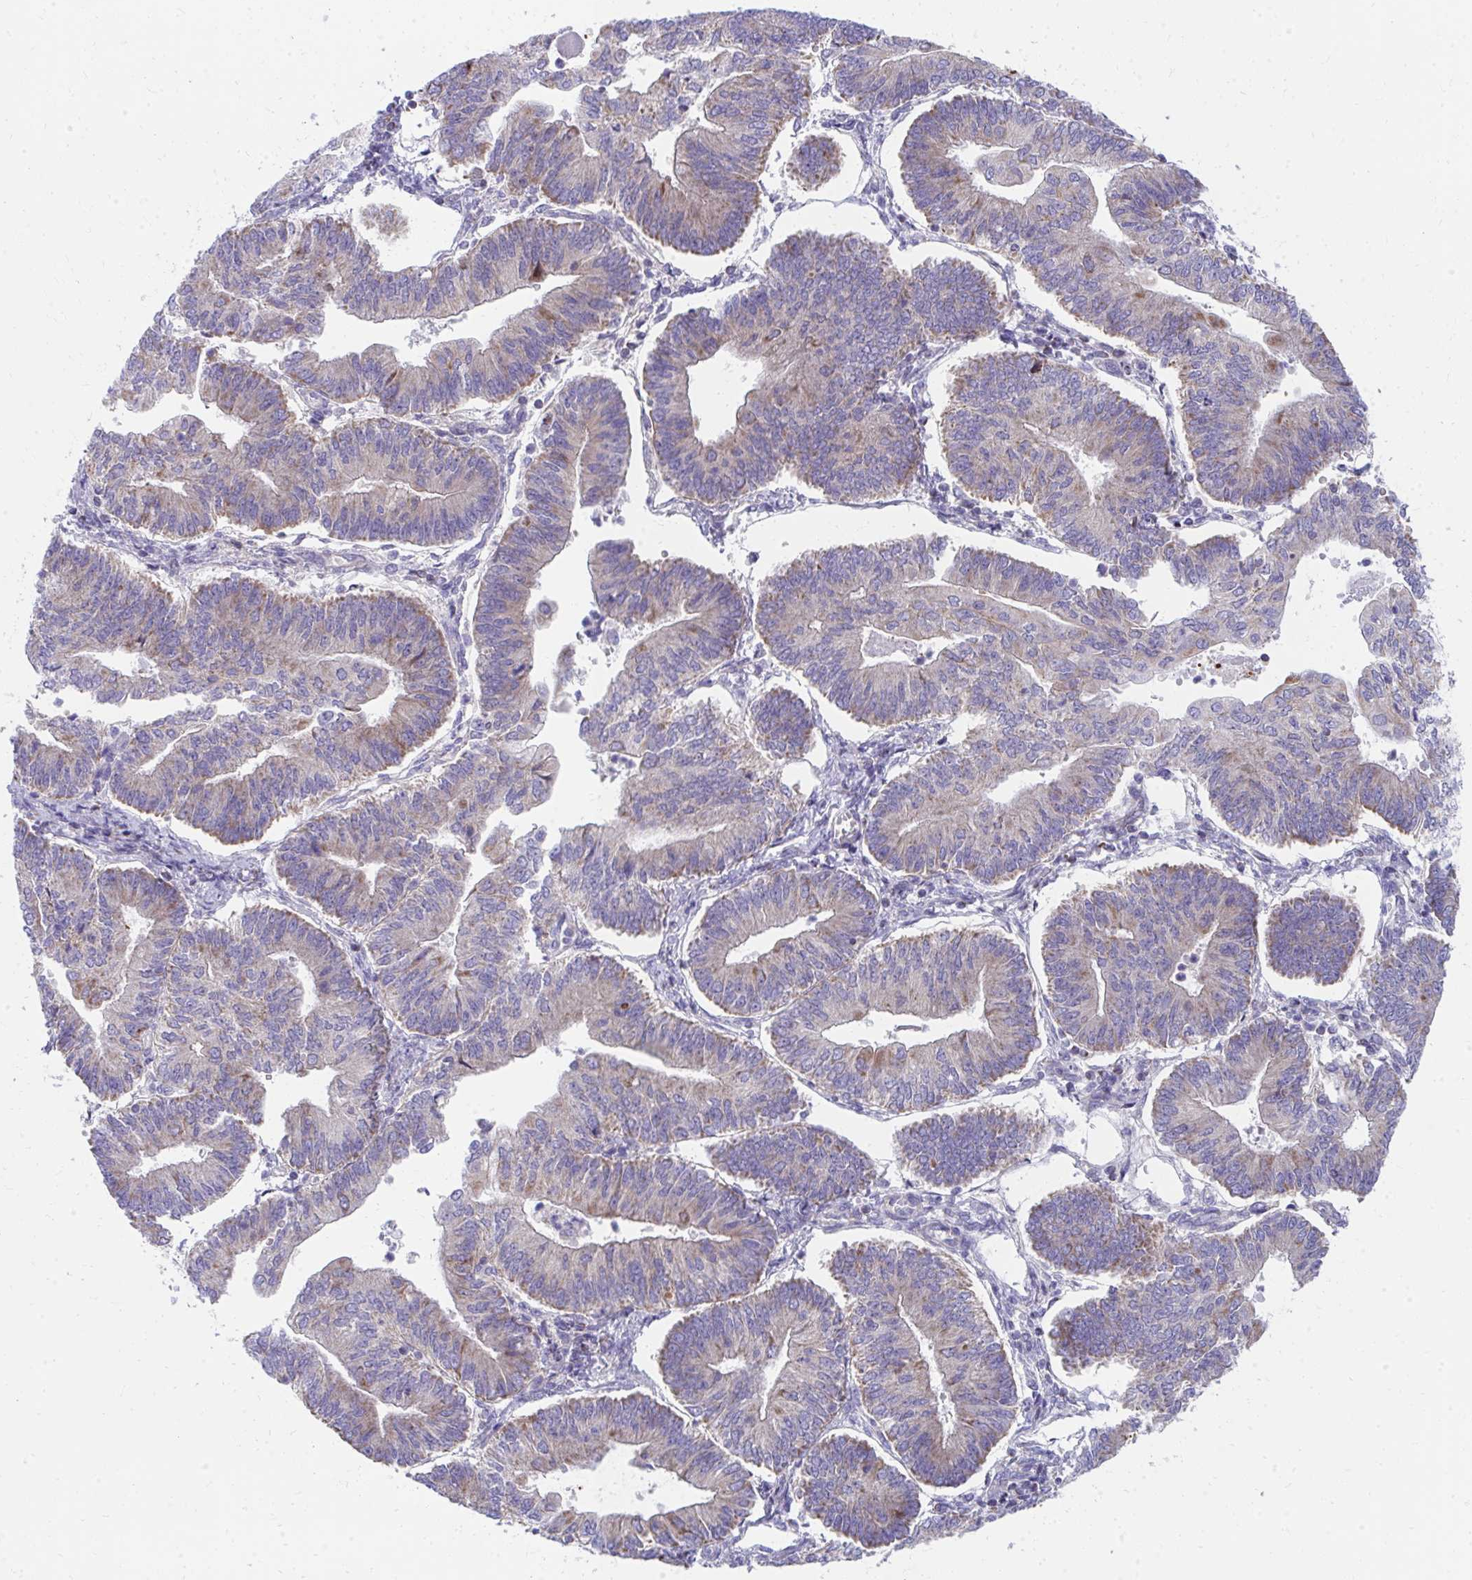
{"staining": {"intensity": "weak", "quantity": "<25%", "location": "cytoplasmic/membranous"}, "tissue": "endometrial cancer", "cell_type": "Tumor cells", "image_type": "cancer", "snomed": [{"axis": "morphology", "description": "Adenocarcinoma, NOS"}, {"axis": "topography", "description": "Endometrium"}], "caption": "Immunohistochemistry histopathology image of human endometrial adenocarcinoma stained for a protein (brown), which shows no staining in tumor cells. Brightfield microscopy of immunohistochemistry (IHC) stained with DAB (3,3'-diaminobenzidine) (brown) and hematoxylin (blue), captured at high magnification.", "gene": "IL37", "patient": {"sex": "female", "age": 65}}